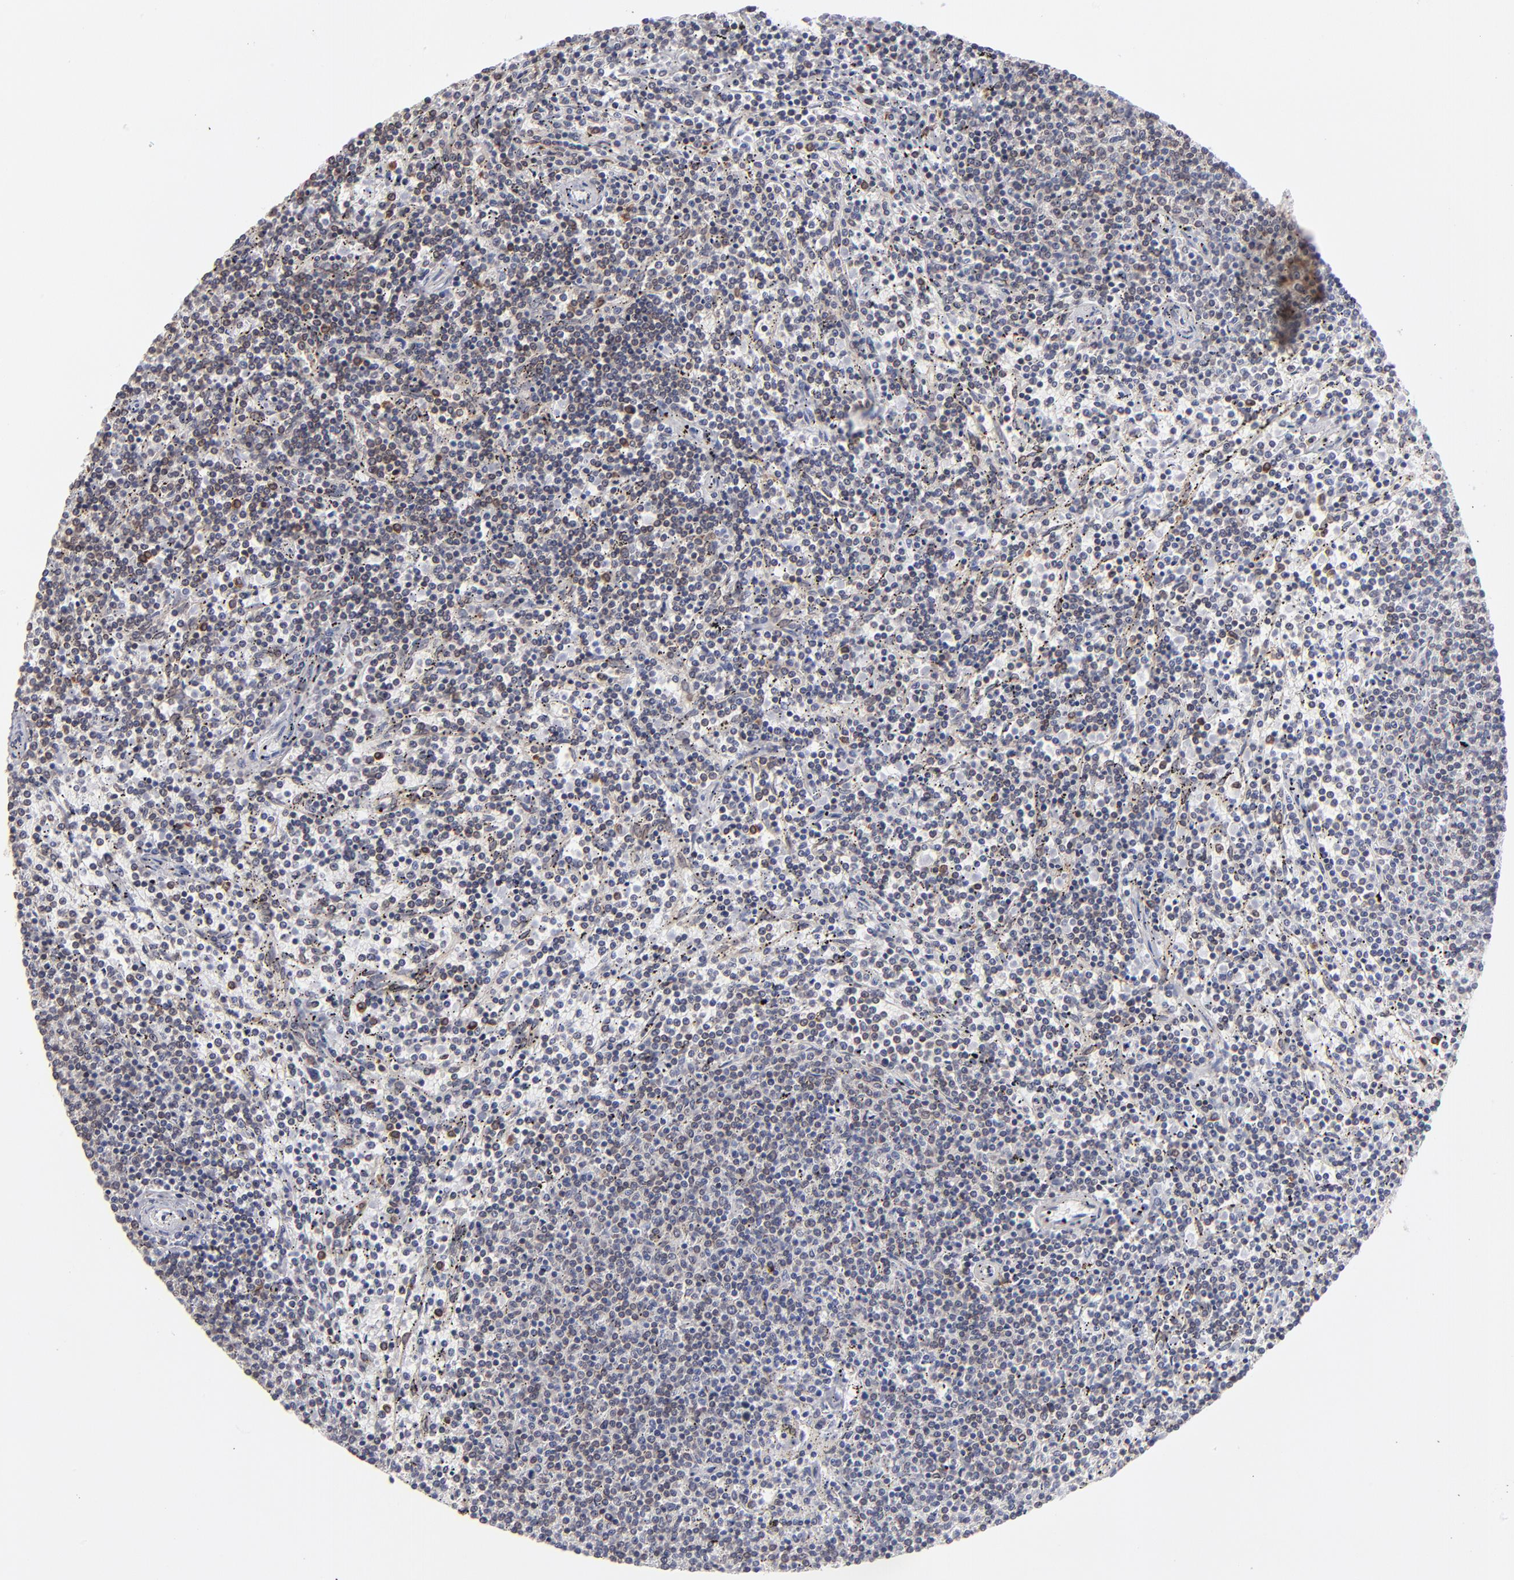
{"staining": {"intensity": "weak", "quantity": "<25%", "location": "cytoplasmic/membranous"}, "tissue": "lymphoma", "cell_type": "Tumor cells", "image_type": "cancer", "snomed": [{"axis": "morphology", "description": "Malignant lymphoma, non-Hodgkin's type, Low grade"}, {"axis": "topography", "description": "Spleen"}], "caption": "A micrograph of malignant lymphoma, non-Hodgkin's type (low-grade) stained for a protein exhibits no brown staining in tumor cells. Brightfield microscopy of immunohistochemistry stained with DAB (3,3'-diaminobenzidine) (brown) and hematoxylin (blue), captured at high magnification.", "gene": "TMX1", "patient": {"sex": "female", "age": 50}}